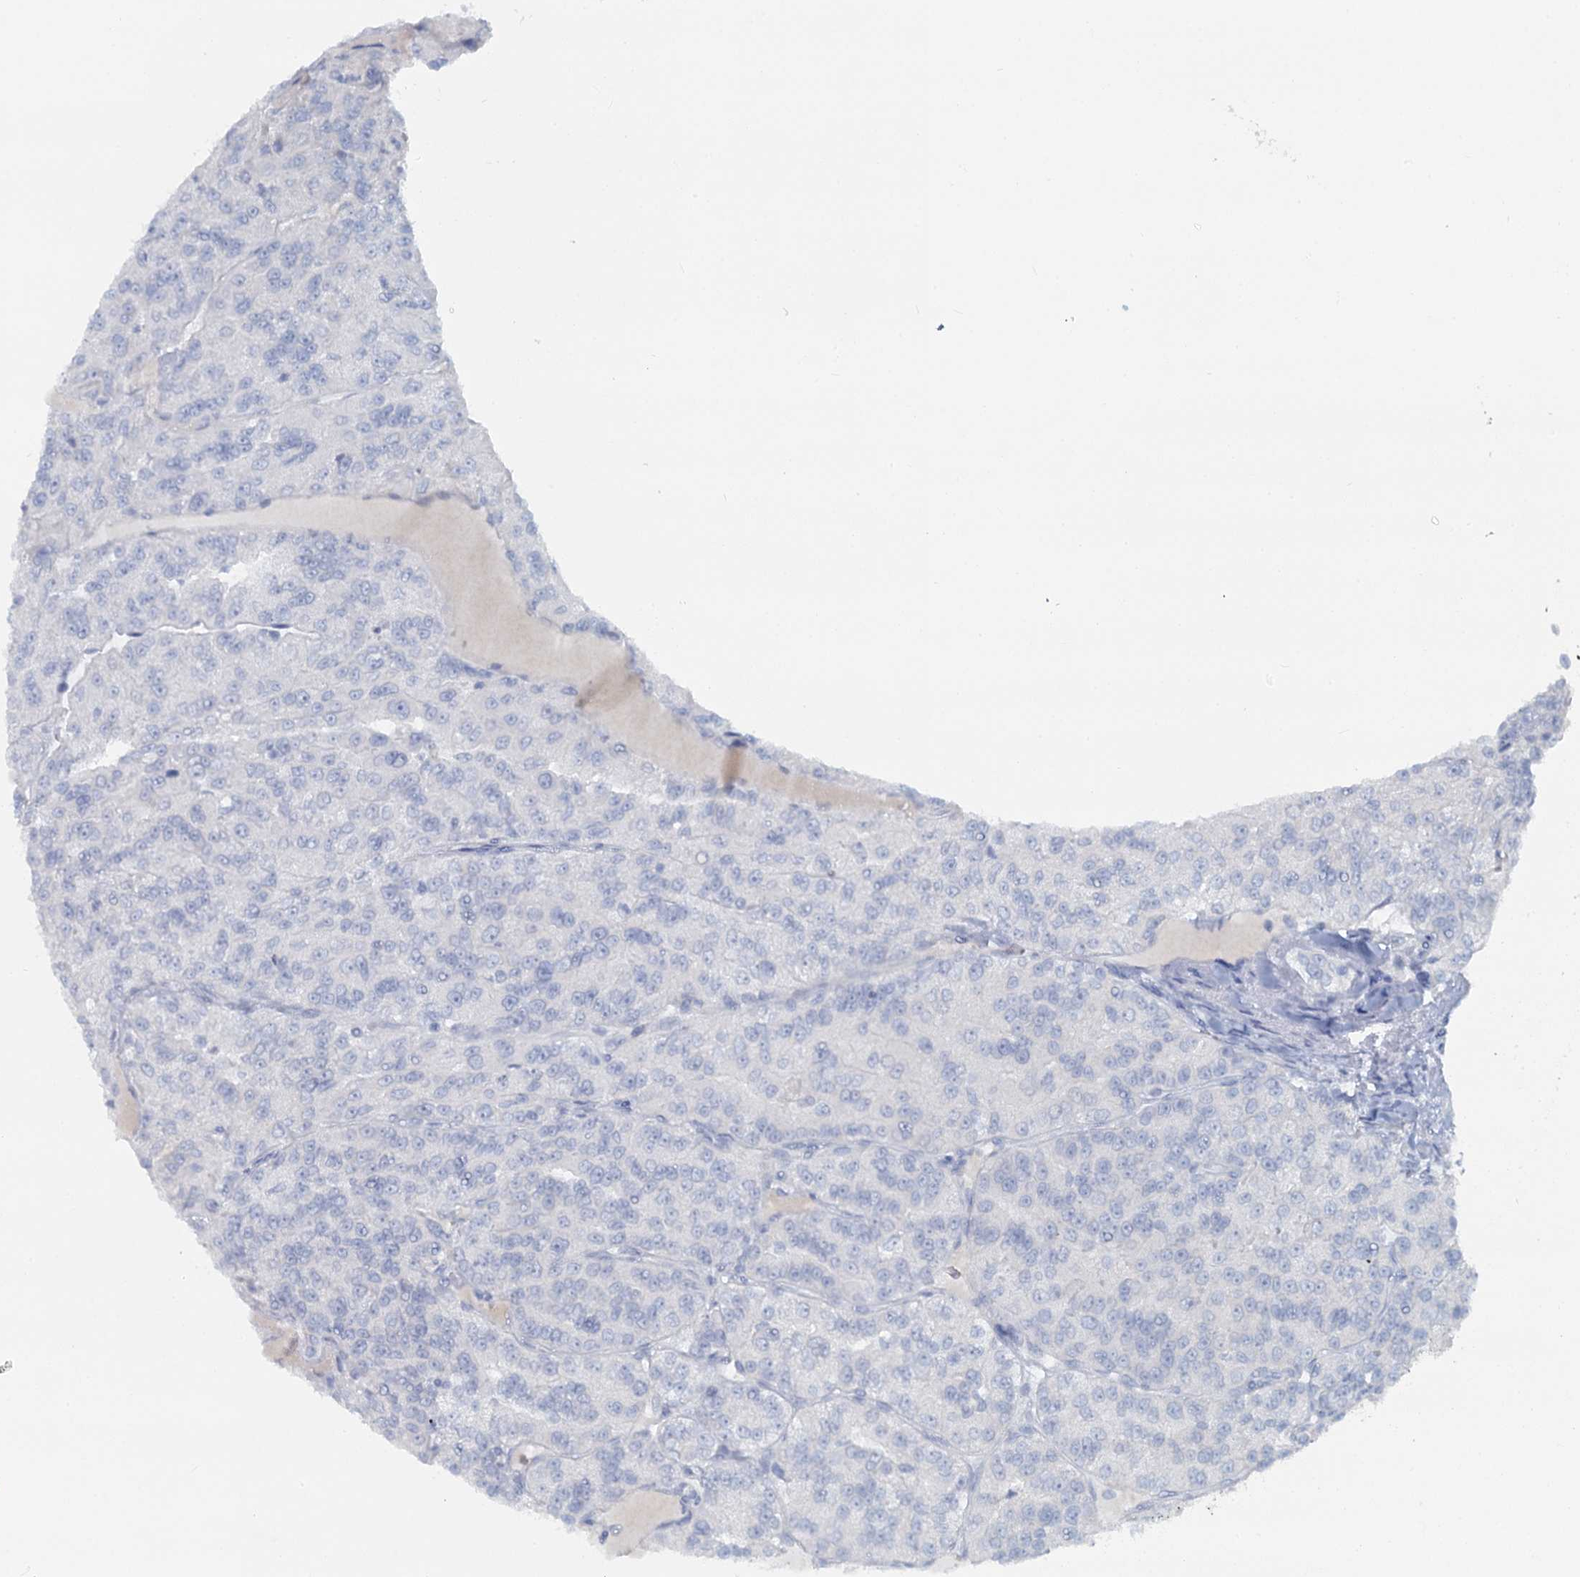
{"staining": {"intensity": "negative", "quantity": "none", "location": "none"}, "tissue": "renal cancer", "cell_type": "Tumor cells", "image_type": "cancer", "snomed": [{"axis": "morphology", "description": "Adenocarcinoma, NOS"}, {"axis": "topography", "description": "Kidney"}], "caption": "The IHC image has no significant expression in tumor cells of renal cancer (adenocarcinoma) tissue. (DAB (3,3'-diaminobenzidine) IHC with hematoxylin counter stain).", "gene": "CHGA", "patient": {"sex": "female", "age": 63}}